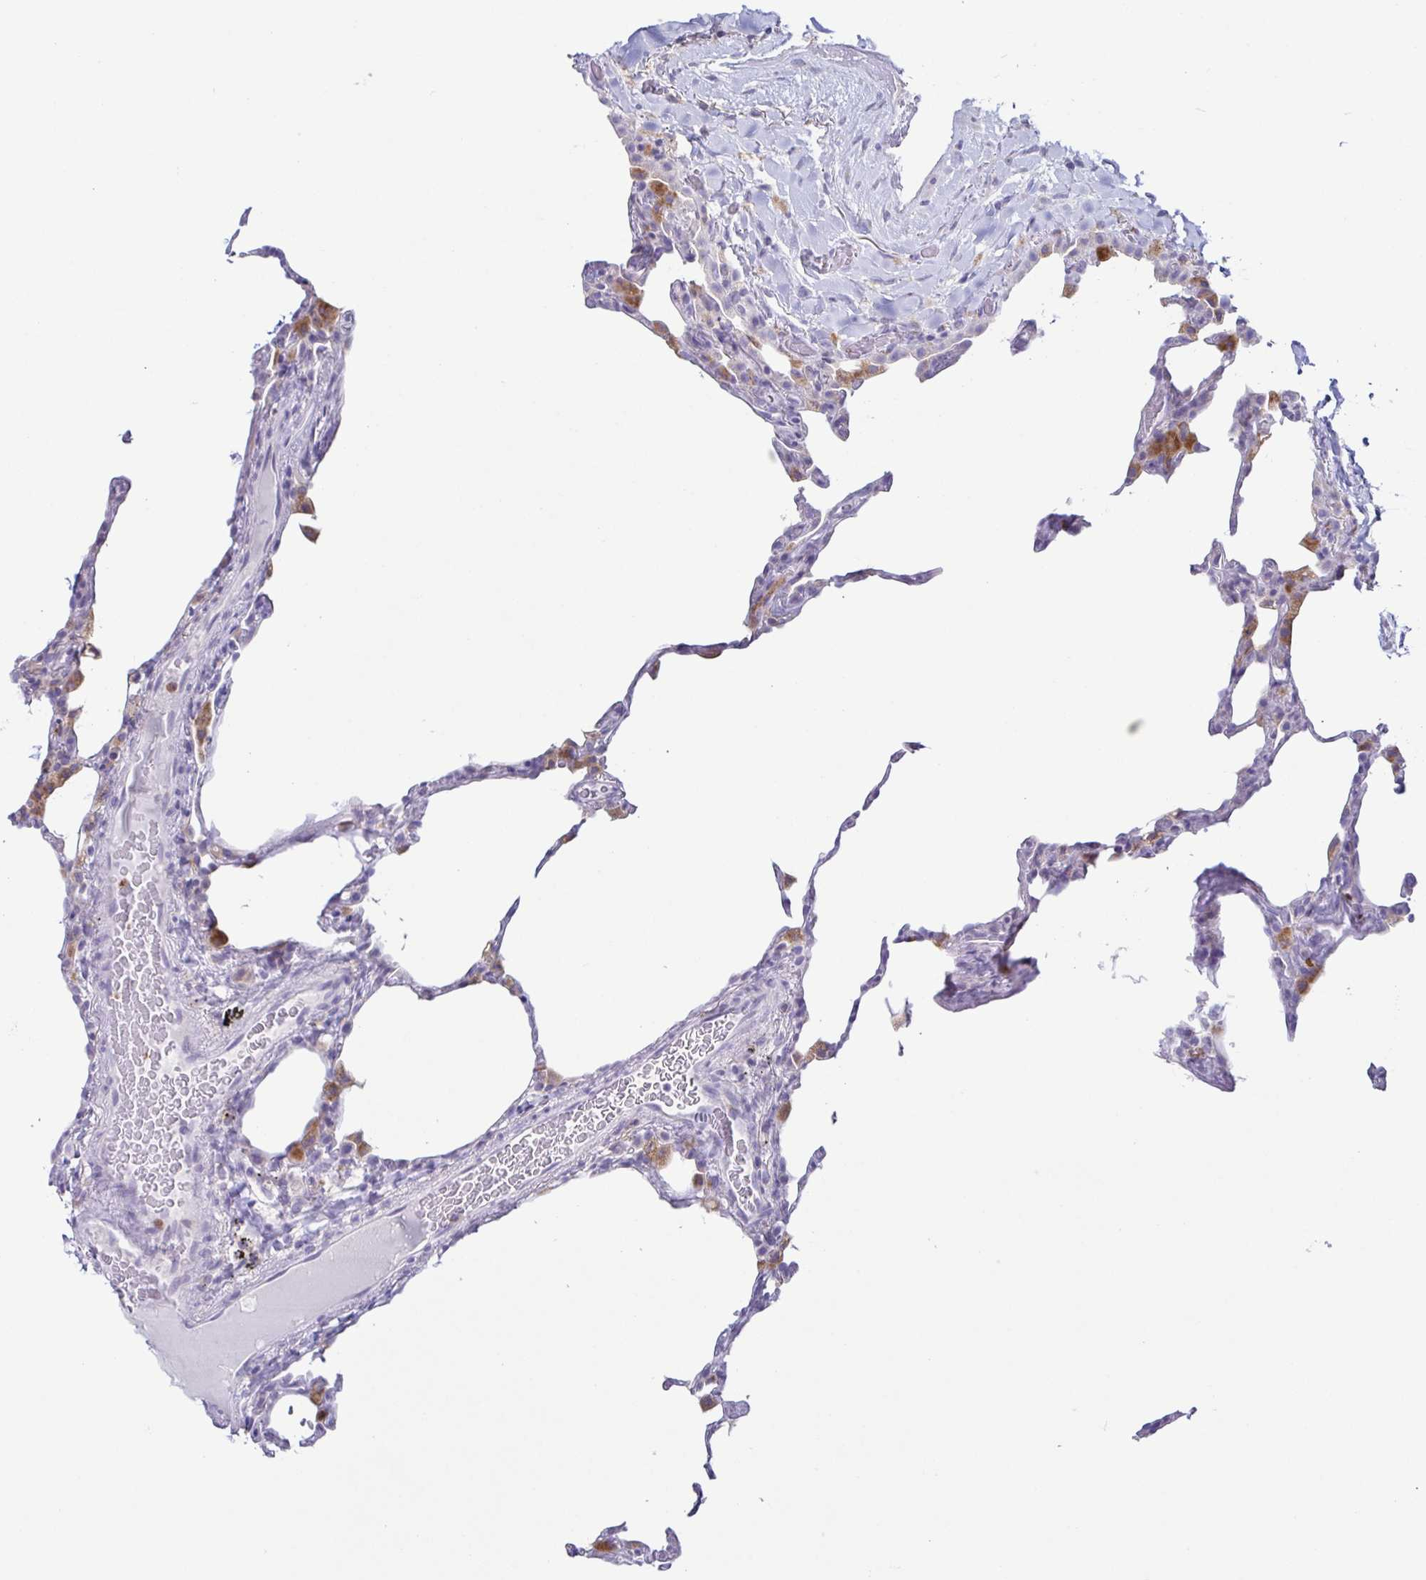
{"staining": {"intensity": "negative", "quantity": "none", "location": "none"}, "tissue": "lung", "cell_type": "Alveolar cells", "image_type": "normal", "snomed": [{"axis": "morphology", "description": "Normal tissue, NOS"}, {"axis": "topography", "description": "Lung"}], "caption": "Histopathology image shows no protein staining in alveolar cells of unremarkable lung.", "gene": "ATP6V1G2", "patient": {"sex": "female", "age": 57}}